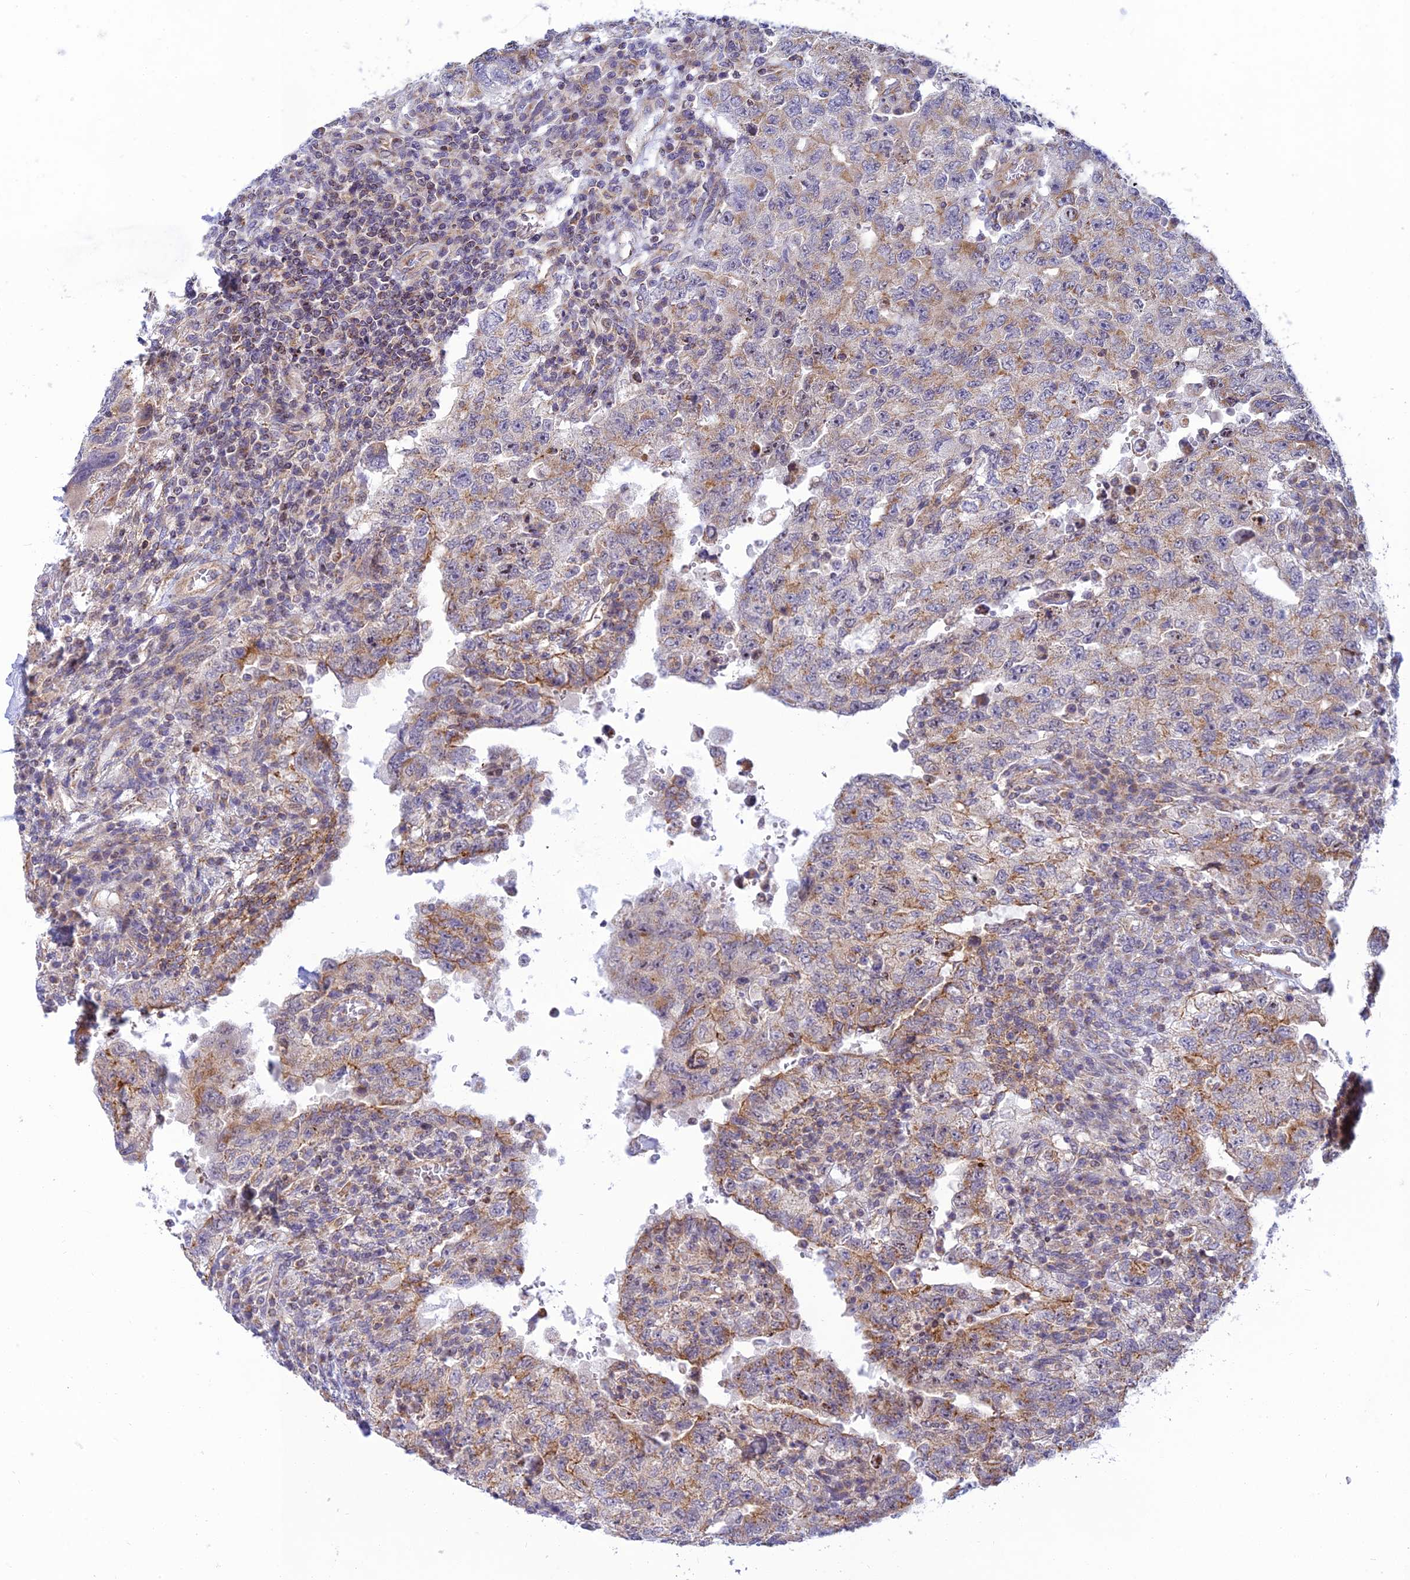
{"staining": {"intensity": "moderate", "quantity": "<25%", "location": "cytoplasmic/membranous"}, "tissue": "testis cancer", "cell_type": "Tumor cells", "image_type": "cancer", "snomed": [{"axis": "morphology", "description": "Carcinoma, Embryonal, NOS"}, {"axis": "topography", "description": "Testis"}], "caption": "An IHC histopathology image of tumor tissue is shown. Protein staining in brown labels moderate cytoplasmic/membranous positivity in testis embryonal carcinoma within tumor cells.", "gene": "HOOK2", "patient": {"sex": "male", "age": 26}}